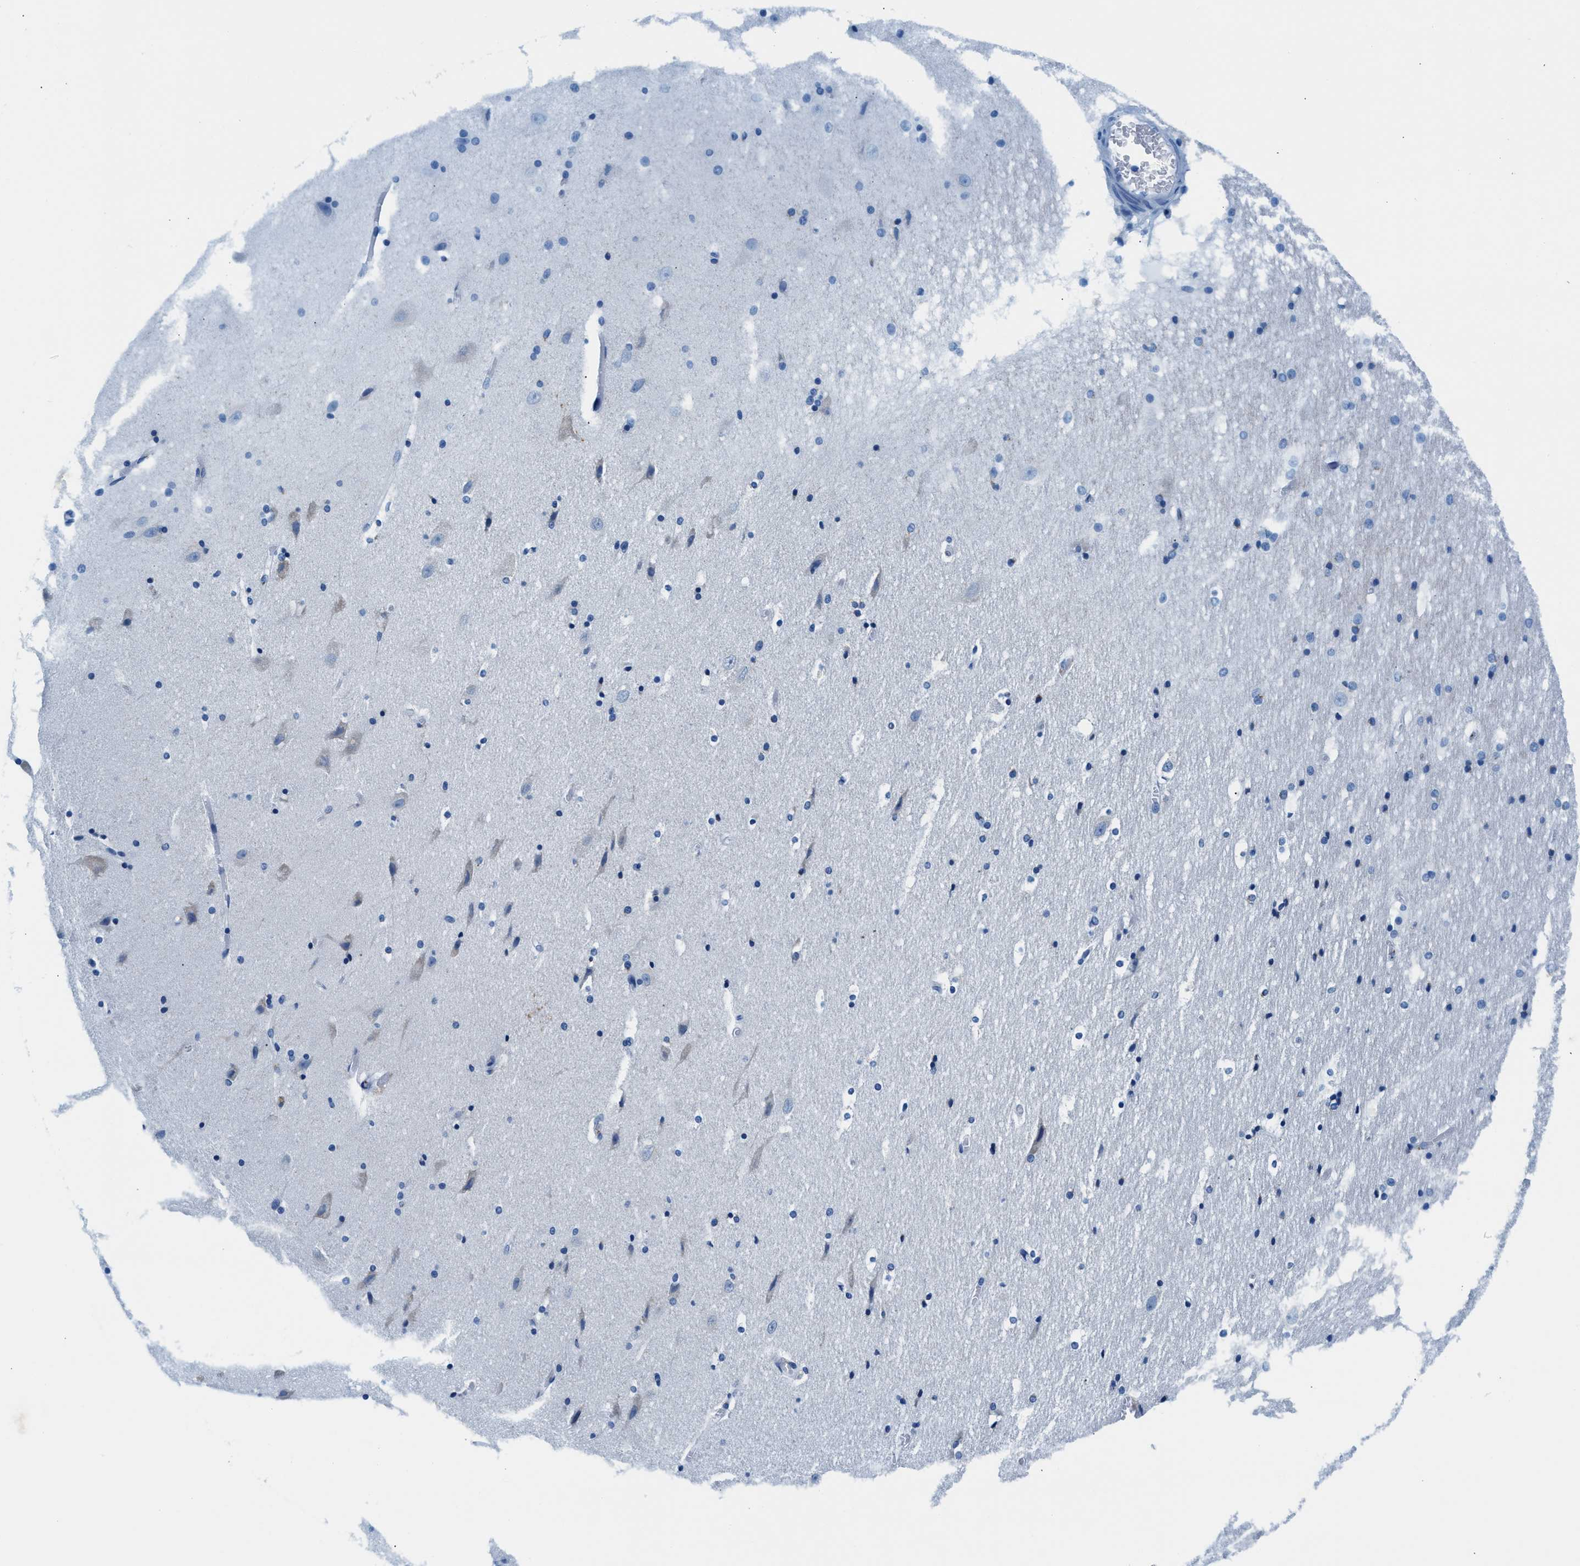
{"staining": {"intensity": "negative", "quantity": "none", "location": "none"}, "tissue": "hippocampus", "cell_type": "Glial cells", "image_type": "normal", "snomed": [{"axis": "morphology", "description": "Normal tissue, NOS"}, {"axis": "topography", "description": "Hippocampus"}], "caption": "A high-resolution image shows IHC staining of benign hippocampus, which demonstrates no significant expression in glial cells.", "gene": "VPS53", "patient": {"sex": "male", "age": 45}}